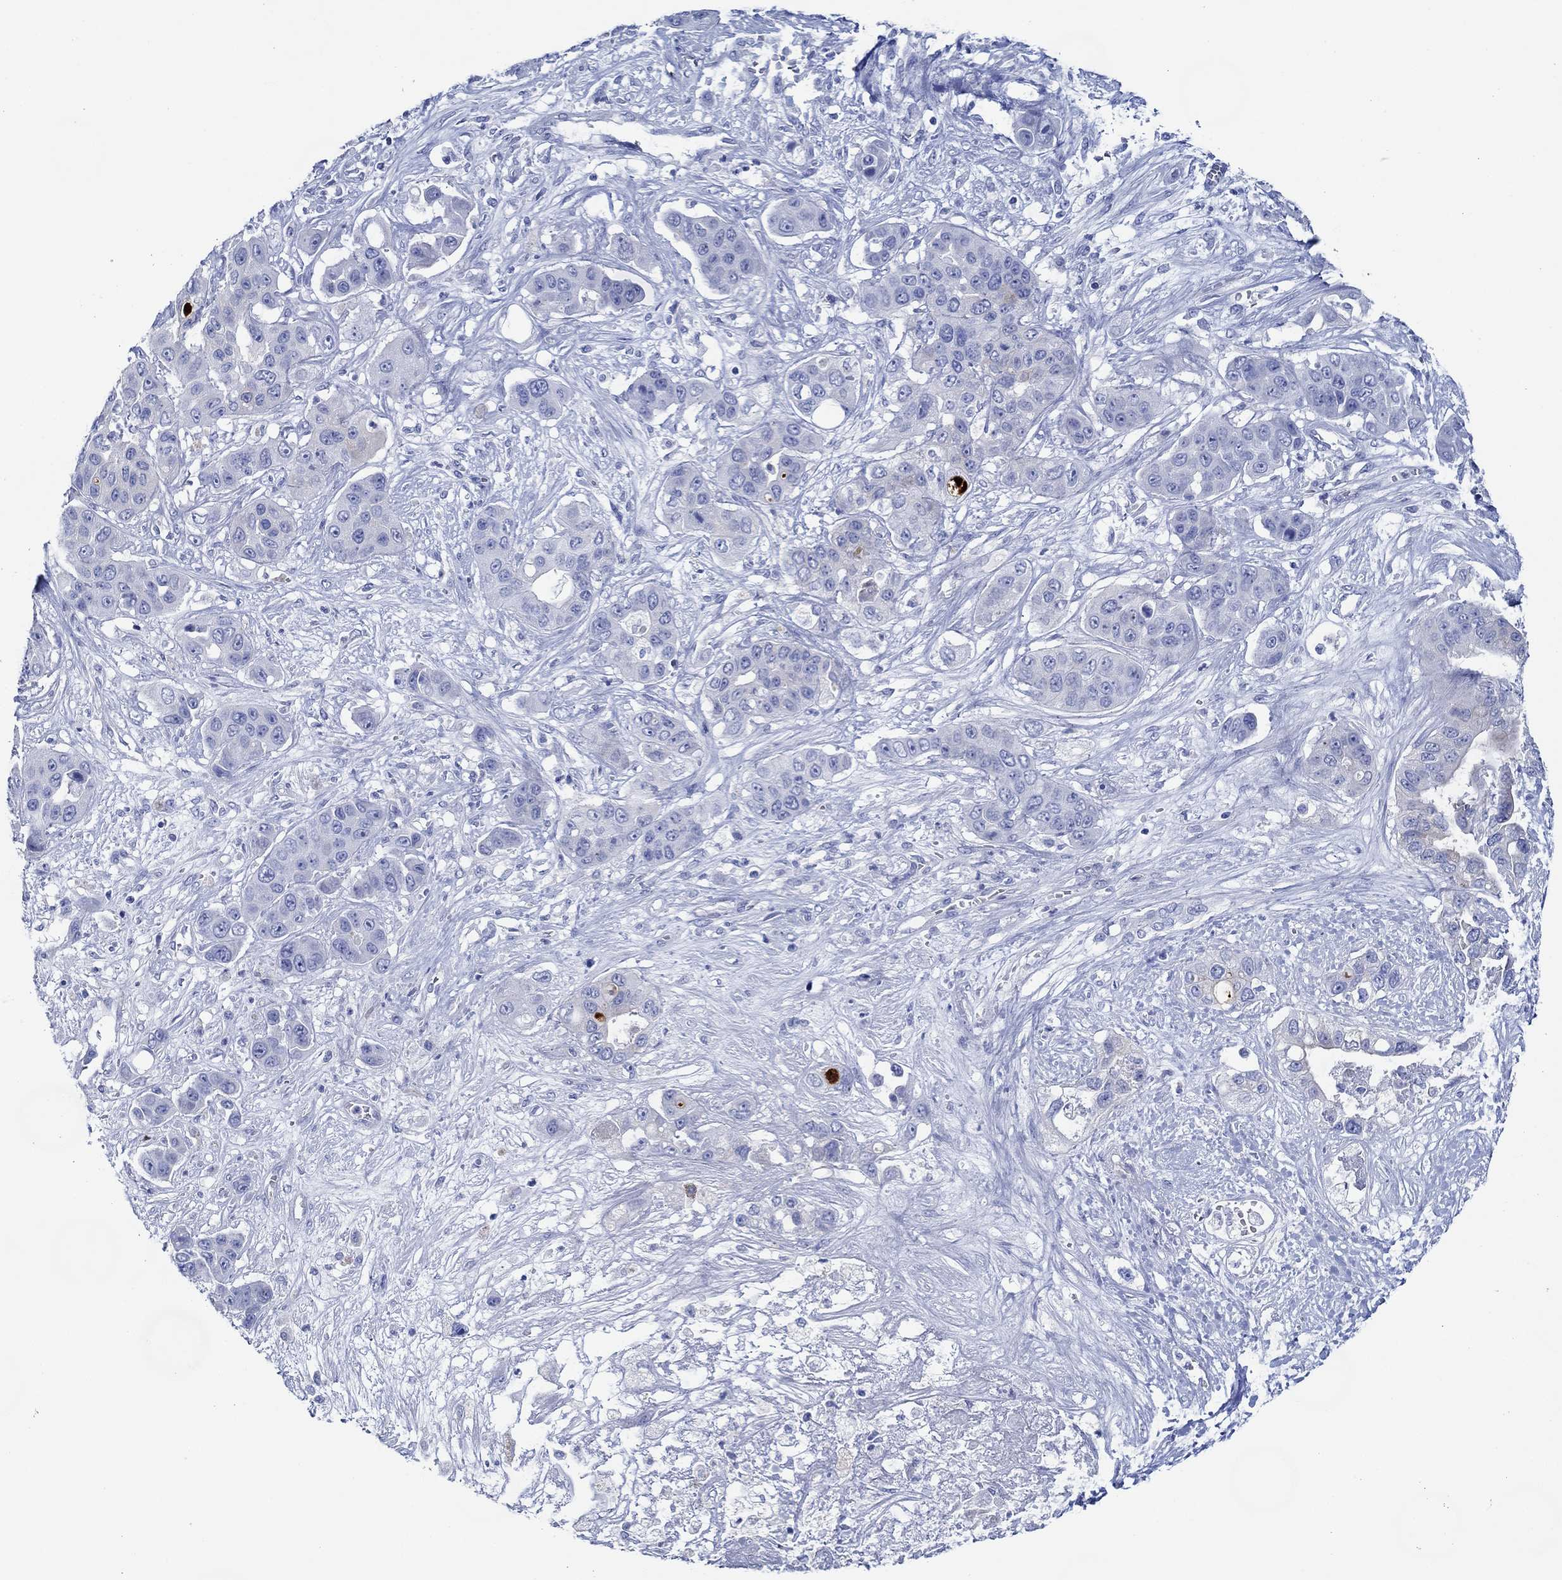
{"staining": {"intensity": "negative", "quantity": "none", "location": "none"}, "tissue": "liver cancer", "cell_type": "Tumor cells", "image_type": "cancer", "snomed": [{"axis": "morphology", "description": "Cholangiocarcinoma"}, {"axis": "topography", "description": "Liver"}], "caption": "An IHC photomicrograph of liver cholangiocarcinoma is shown. There is no staining in tumor cells of liver cholangiocarcinoma.", "gene": "IGFBP6", "patient": {"sex": "female", "age": 52}}